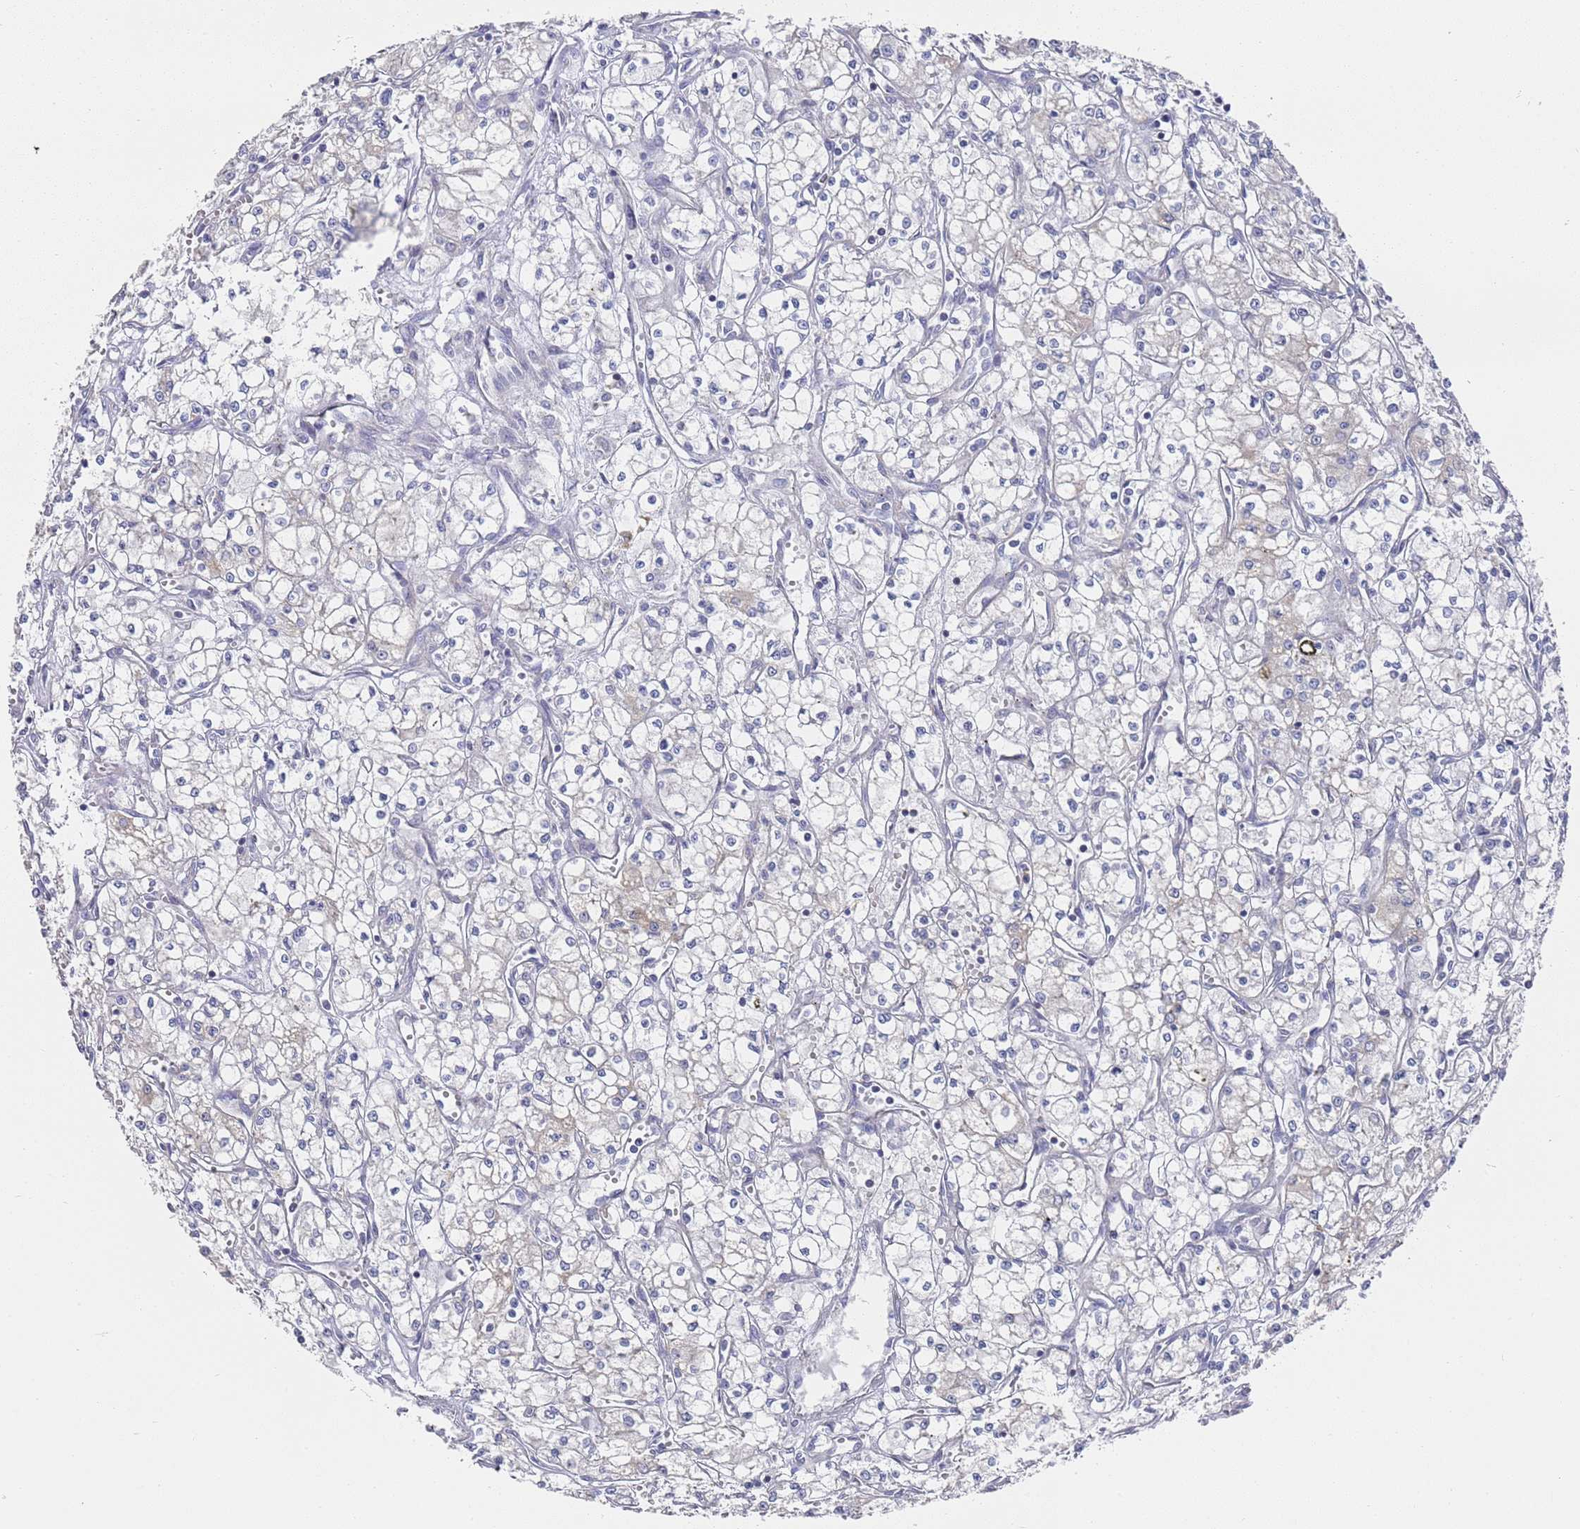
{"staining": {"intensity": "negative", "quantity": "none", "location": "none"}, "tissue": "renal cancer", "cell_type": "Tumor cells", "image_type": "cancer", "snomed": [{"axis": "morphology", "description": "Adenocarcinoma, NOS"}, {"axis": "topography", "description": "Kidney"}], "caption": "Protein analysis of adenocarcinoma (renal) displays no significant positivity in tumor cells. (DAB (3,3'-diaminobenzidine) immunohistochemistry (IHC) visualized using brightfield microscopy, high magnification).", "gene": "SCAPER", "patient": {"sex": "male", "age": 59}}